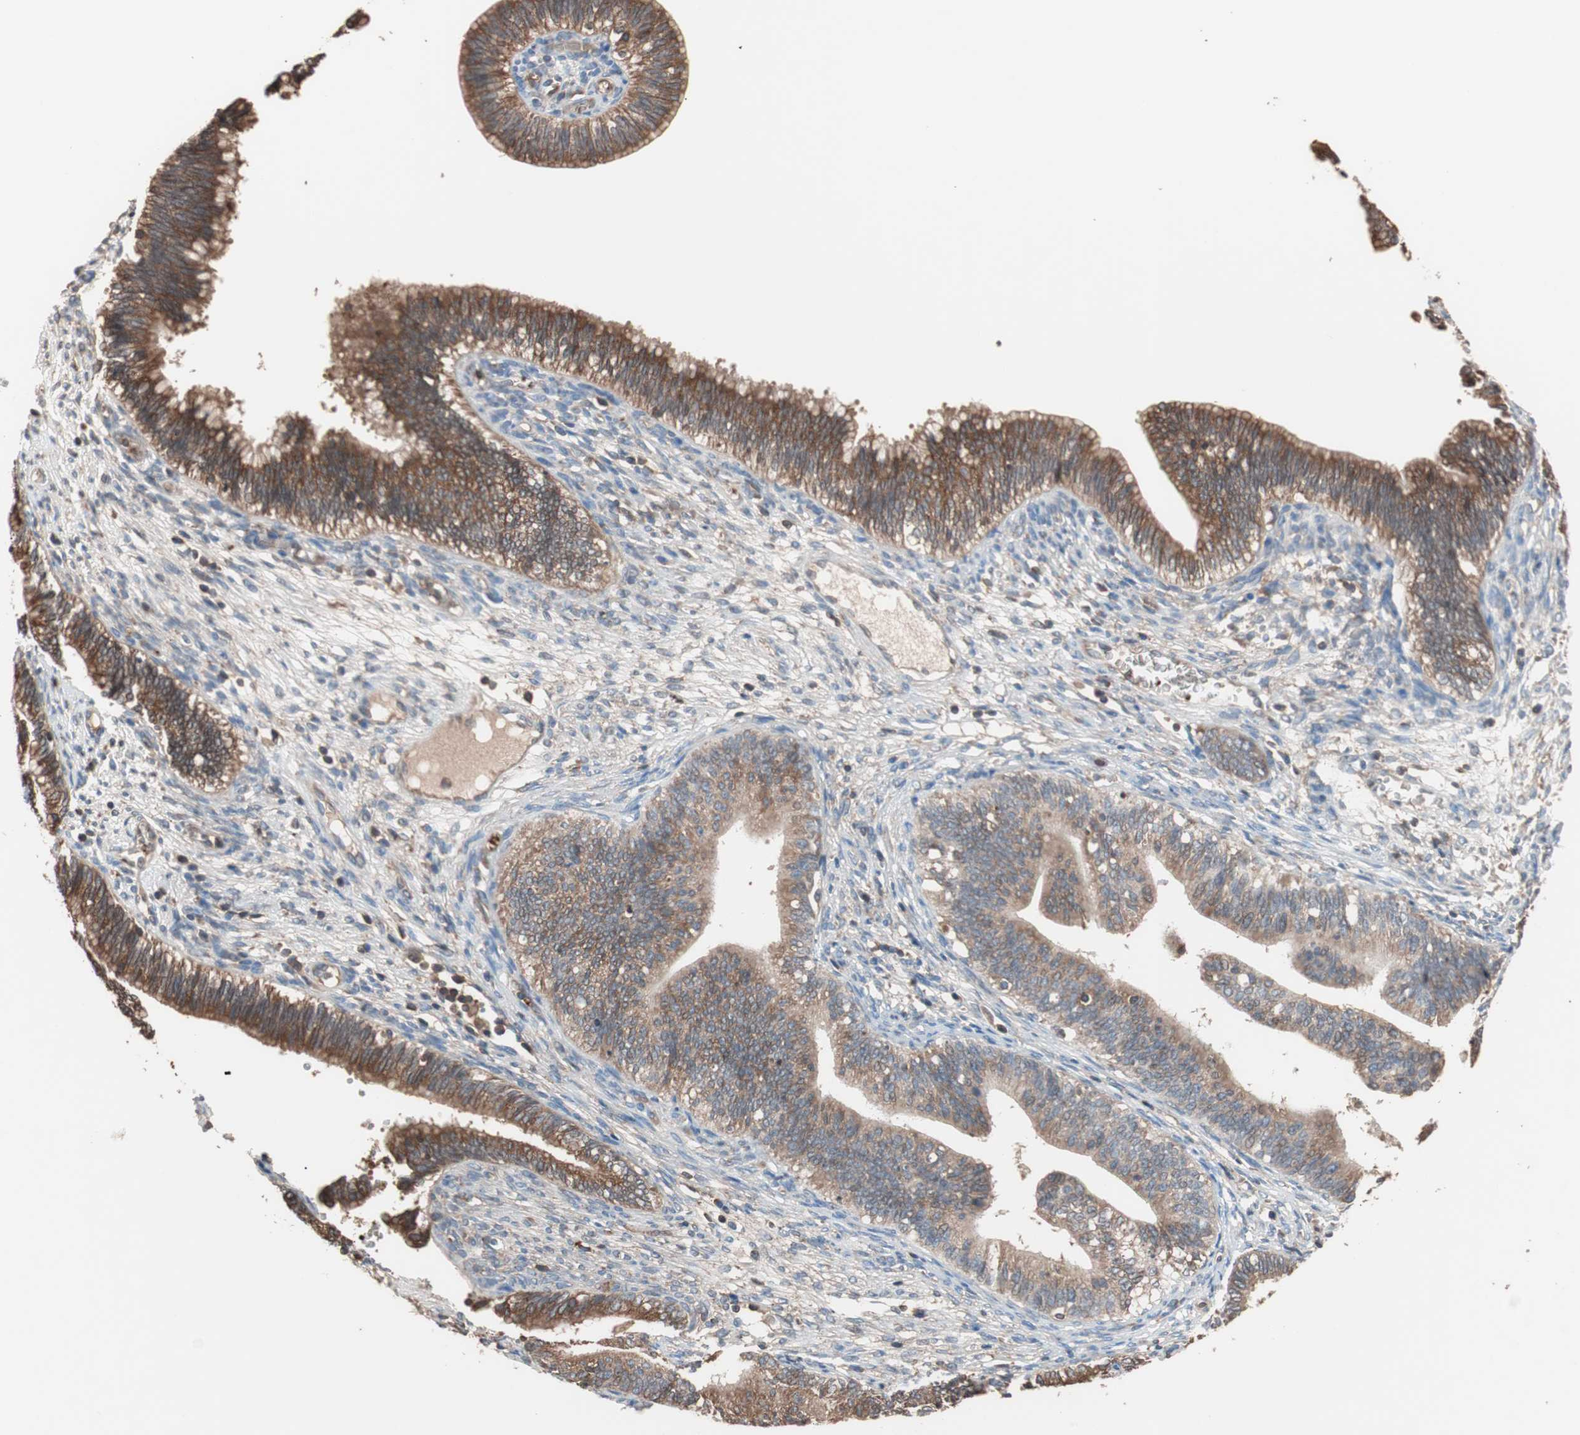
{"staining": {"intensity": "moderate", "quantity": ">75%", "location": "cytoplasmic/membranous"}, "tissue": "cervical cancer", "cell_type": "Tumor cells", "image_type": "cancer", "snomed": [{"axis": "morphology", "description": "Adenocarcinoma, NOS"}, {"axis": "topography", "description": "Cervix"}], "caption": "Human adenocarcinoma (cervical) stained with a brown dye reveals moderate cytoplasmic/membranous positive staining in approximately >75% of tumor cells.", "gene": "GLYCTK", "patient": {"sex": "female", "age": 44}}